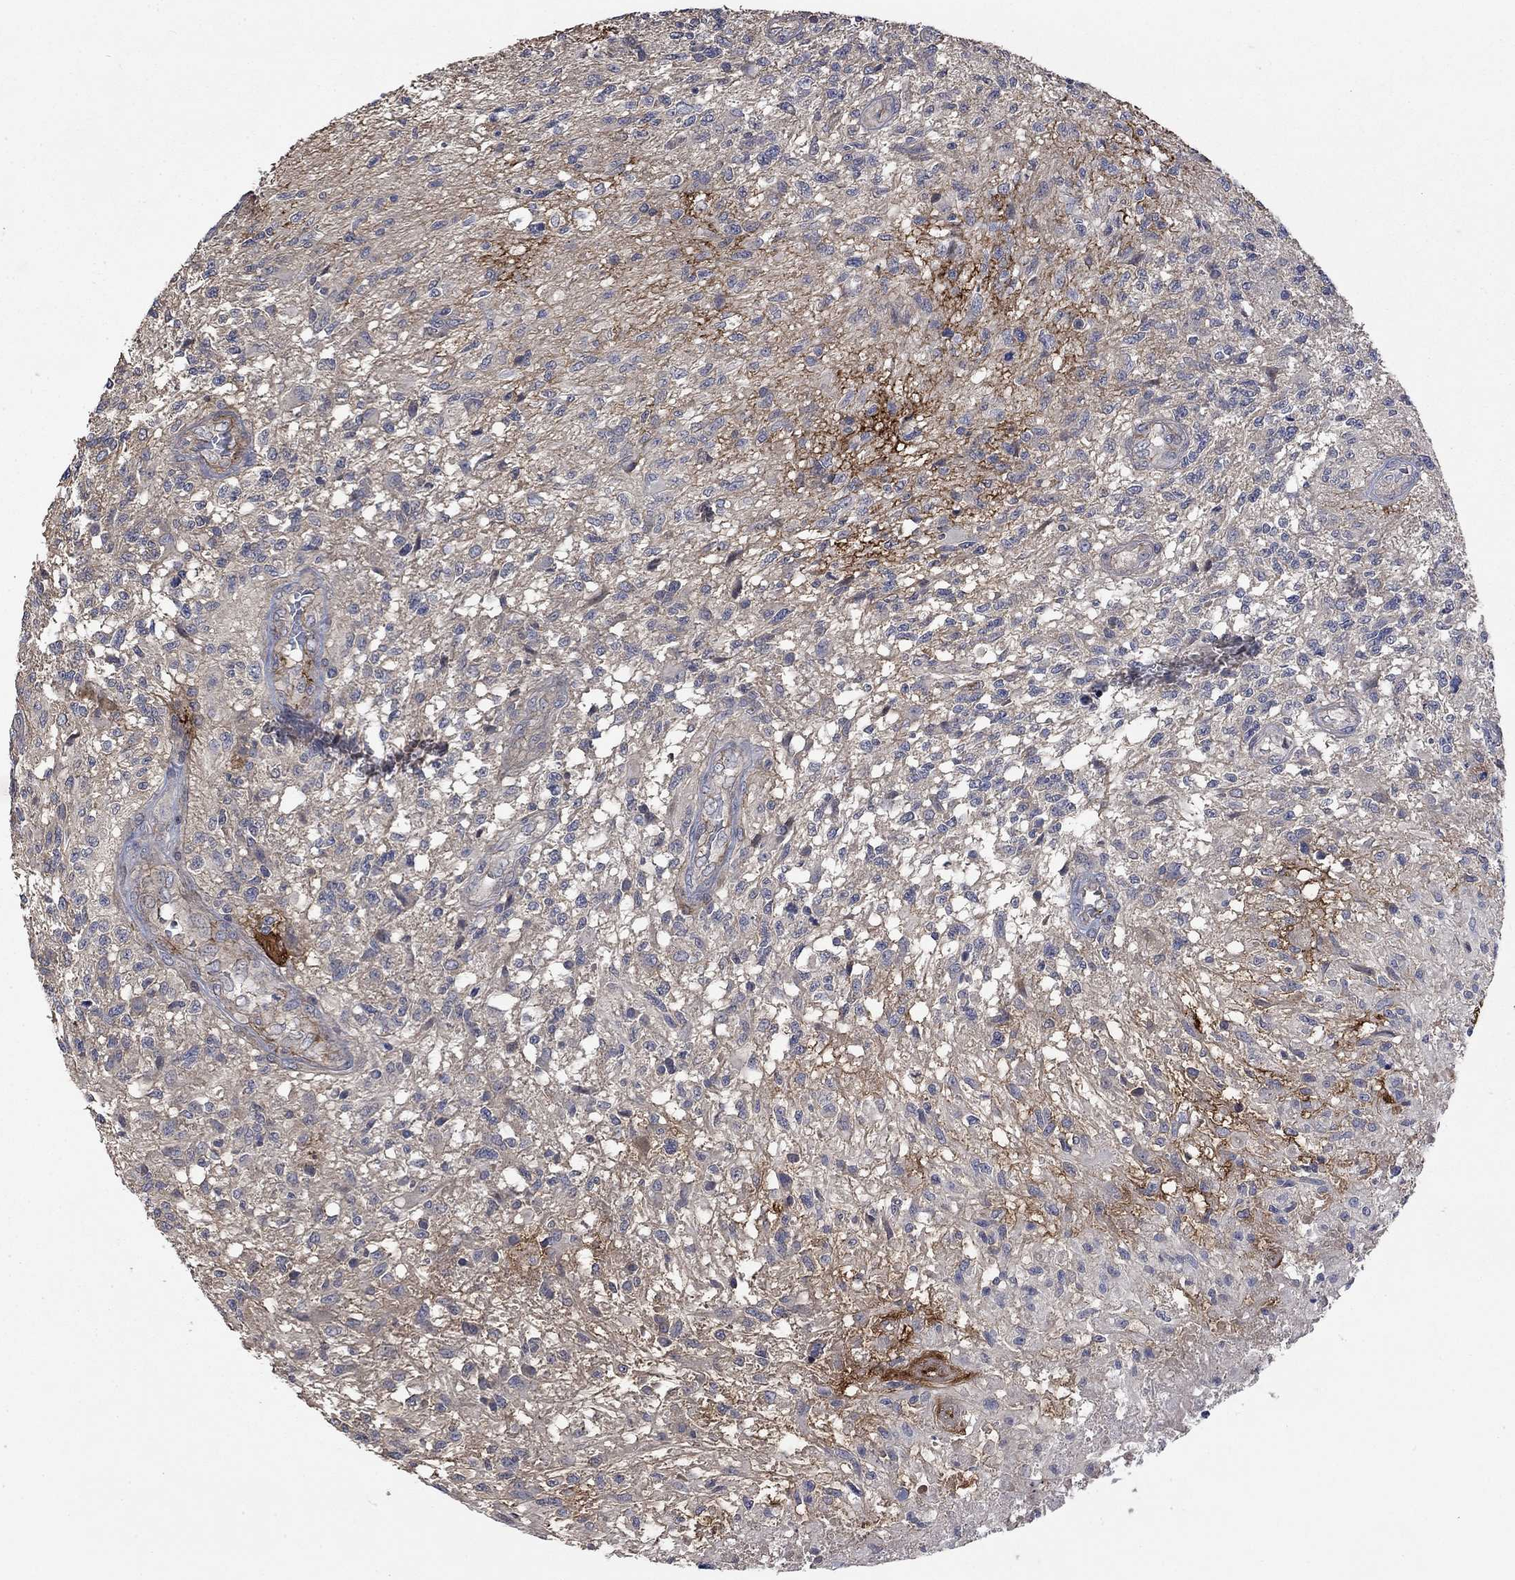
{"staining": {"intensity": "negative", "quantity": "none", "location": "none"}, "tissue": "glioma", "cell_type": "Tumor cells", "image_type": "cancer", "snomed": [{"axis": "morphology", "description": "Glioma, malignant, High grade"}, {"axis": "topography", "description": "Brain"}], "caption": "Immunohistochemical staining of malignant glioma (high-grade) demonstrates no significant expression in tumor cells.", "gene": "VCAN", "patient": {"sex": "male", "age": 56}}